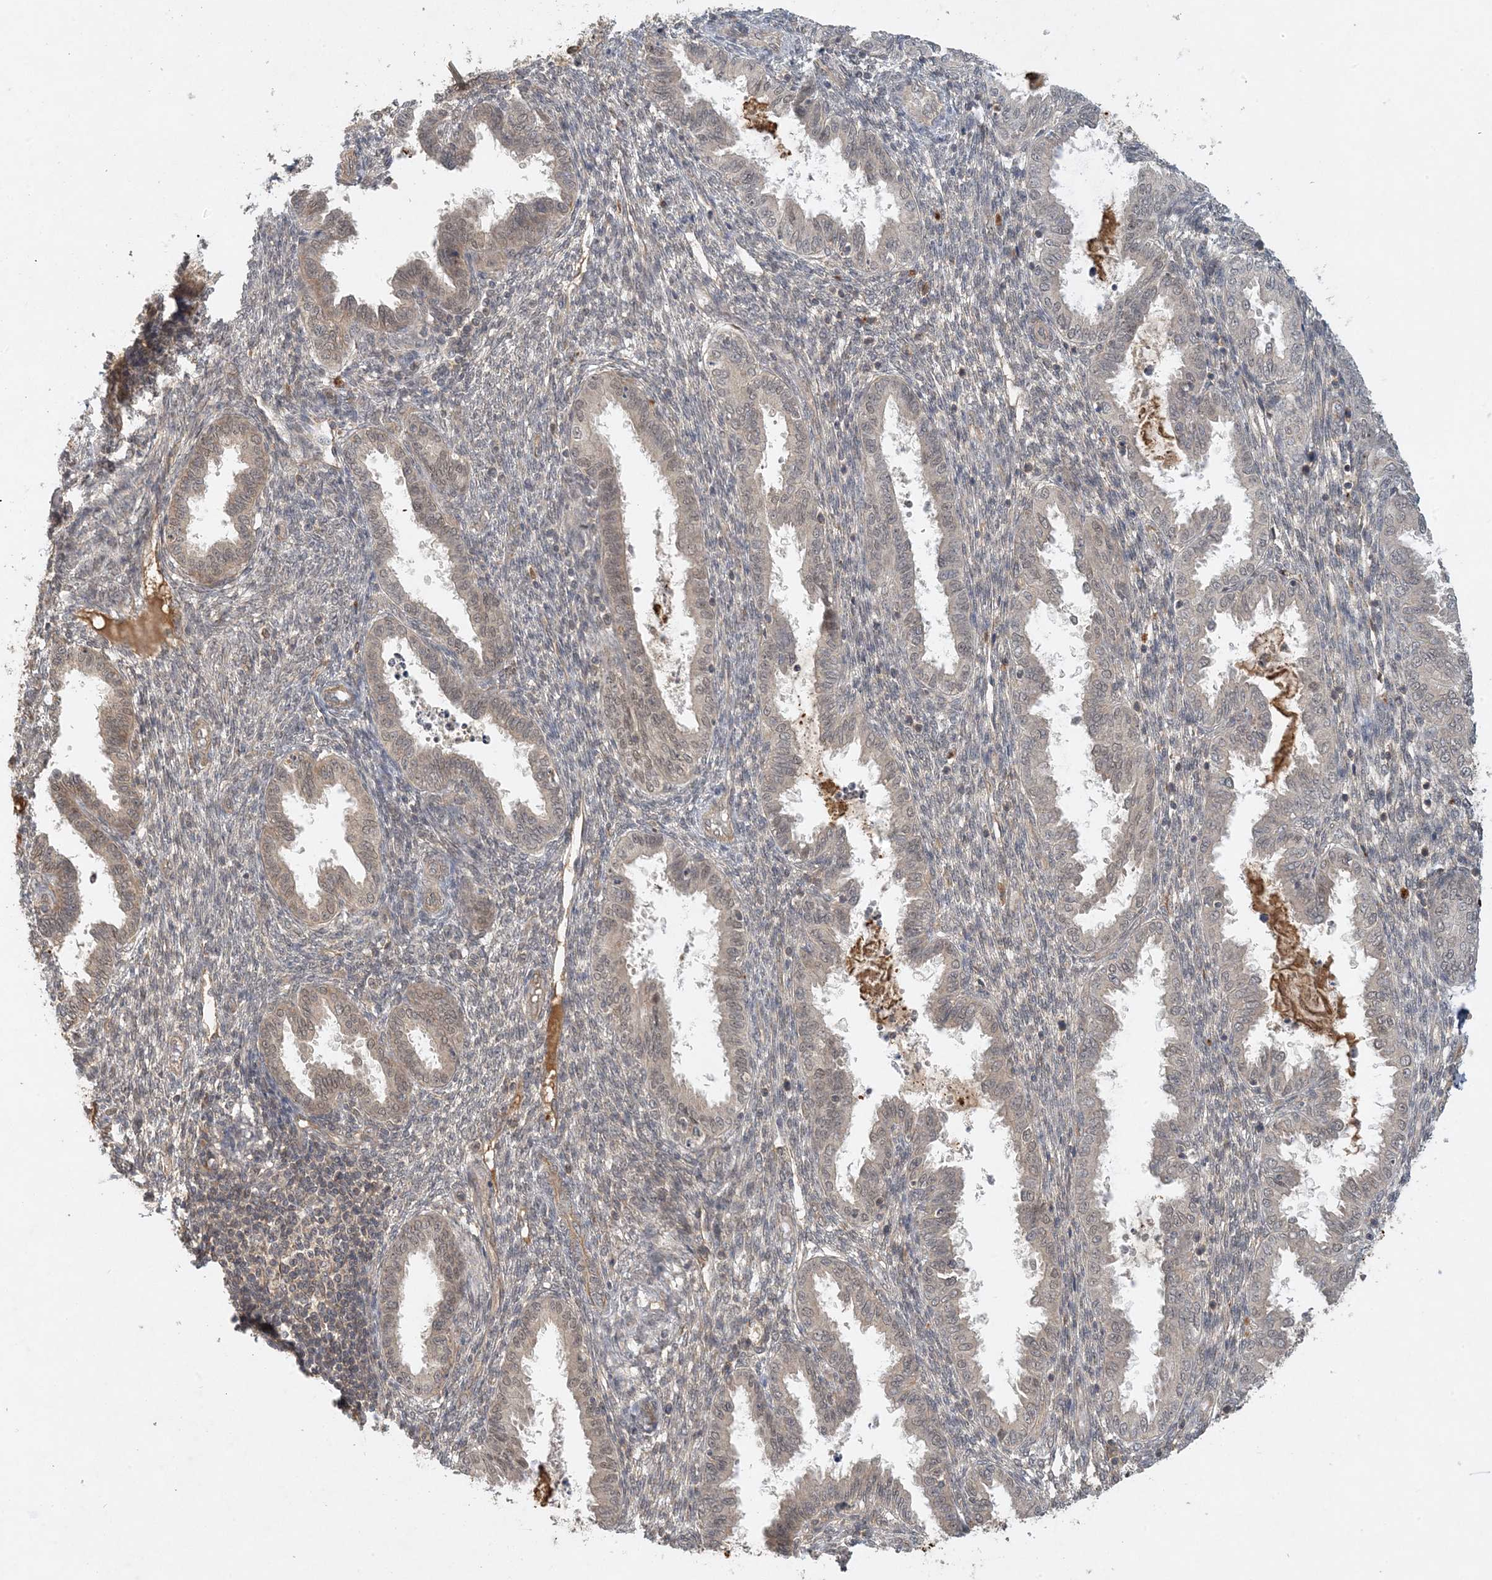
{"staining": {"intensity": "negative", "quantity": "none", "location": "none"}, "tissue": "endometrium", "cell_type": "Cells in endometrial stroma", "image_type": "normal", "snomed": [{"axis": "morphology", "description": "Normal tissue, NOS"}, {"axis": "topography", "description": "Endometrium"}], "caption": "The IHC micrograph has no significant staining in cells in endometrial stroma of endometrium.", "gene": "ZCCHC4", "patient": {"sex": "female", "age": 33}}